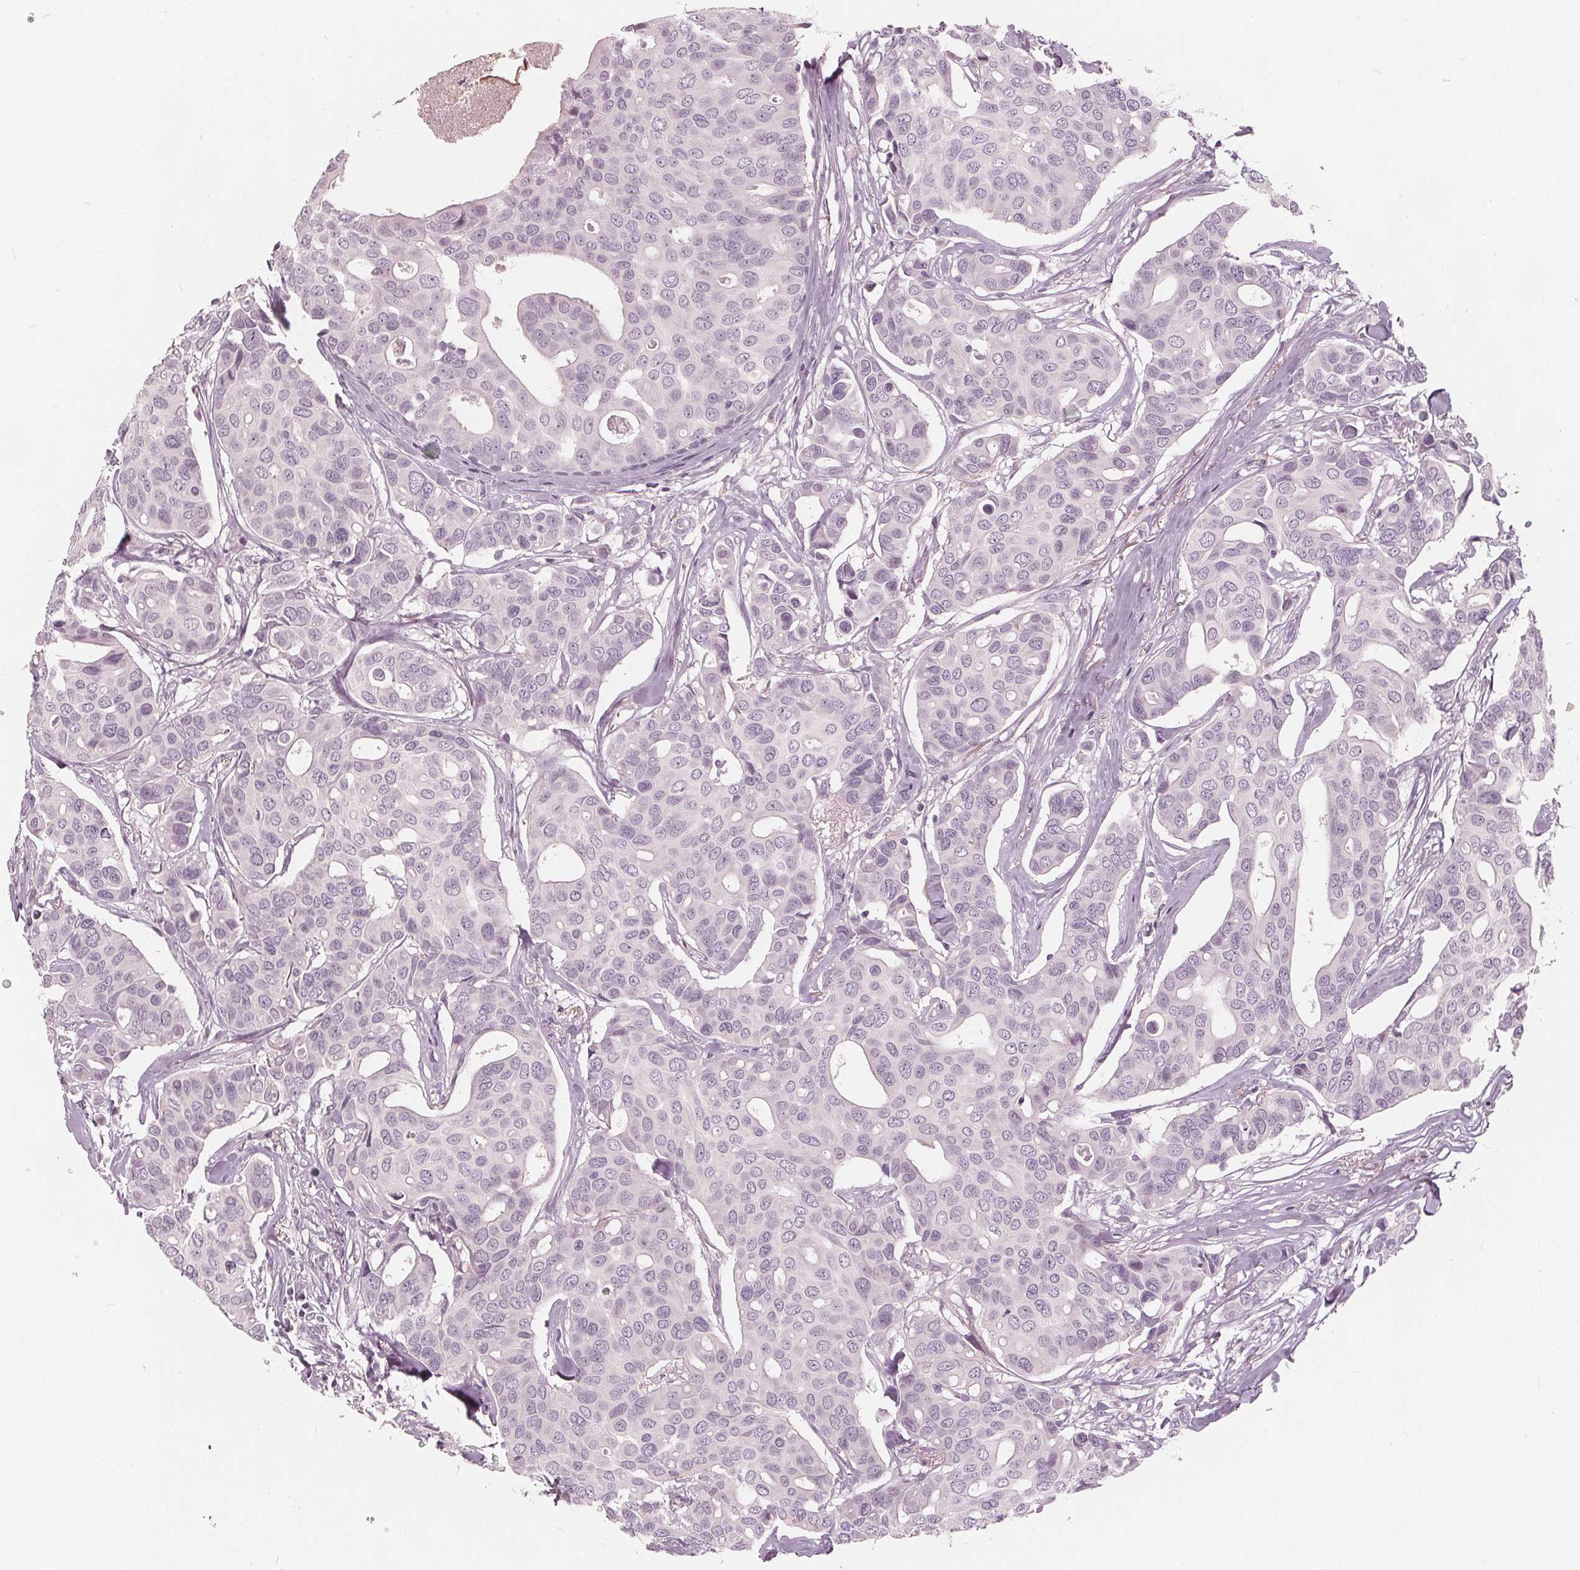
{"staining": {"intensity": "negative", "quantity": "none", "location": "none"}, "tissue": "breast cancer", "cell_type": "Tumor cells", "image_type": "cancer", "snomed": [{"axis": "morphology", "description": "Duct carcinoma"}, {"axis": "topography", "description": "Breast"}], "caption": "IHC histopathology image of breast cancer stained for a protein (brown), which demonstrates no staining in tumor cells.", "gene": "SAT2", "patient": {"sex": "female", "age": 54}}